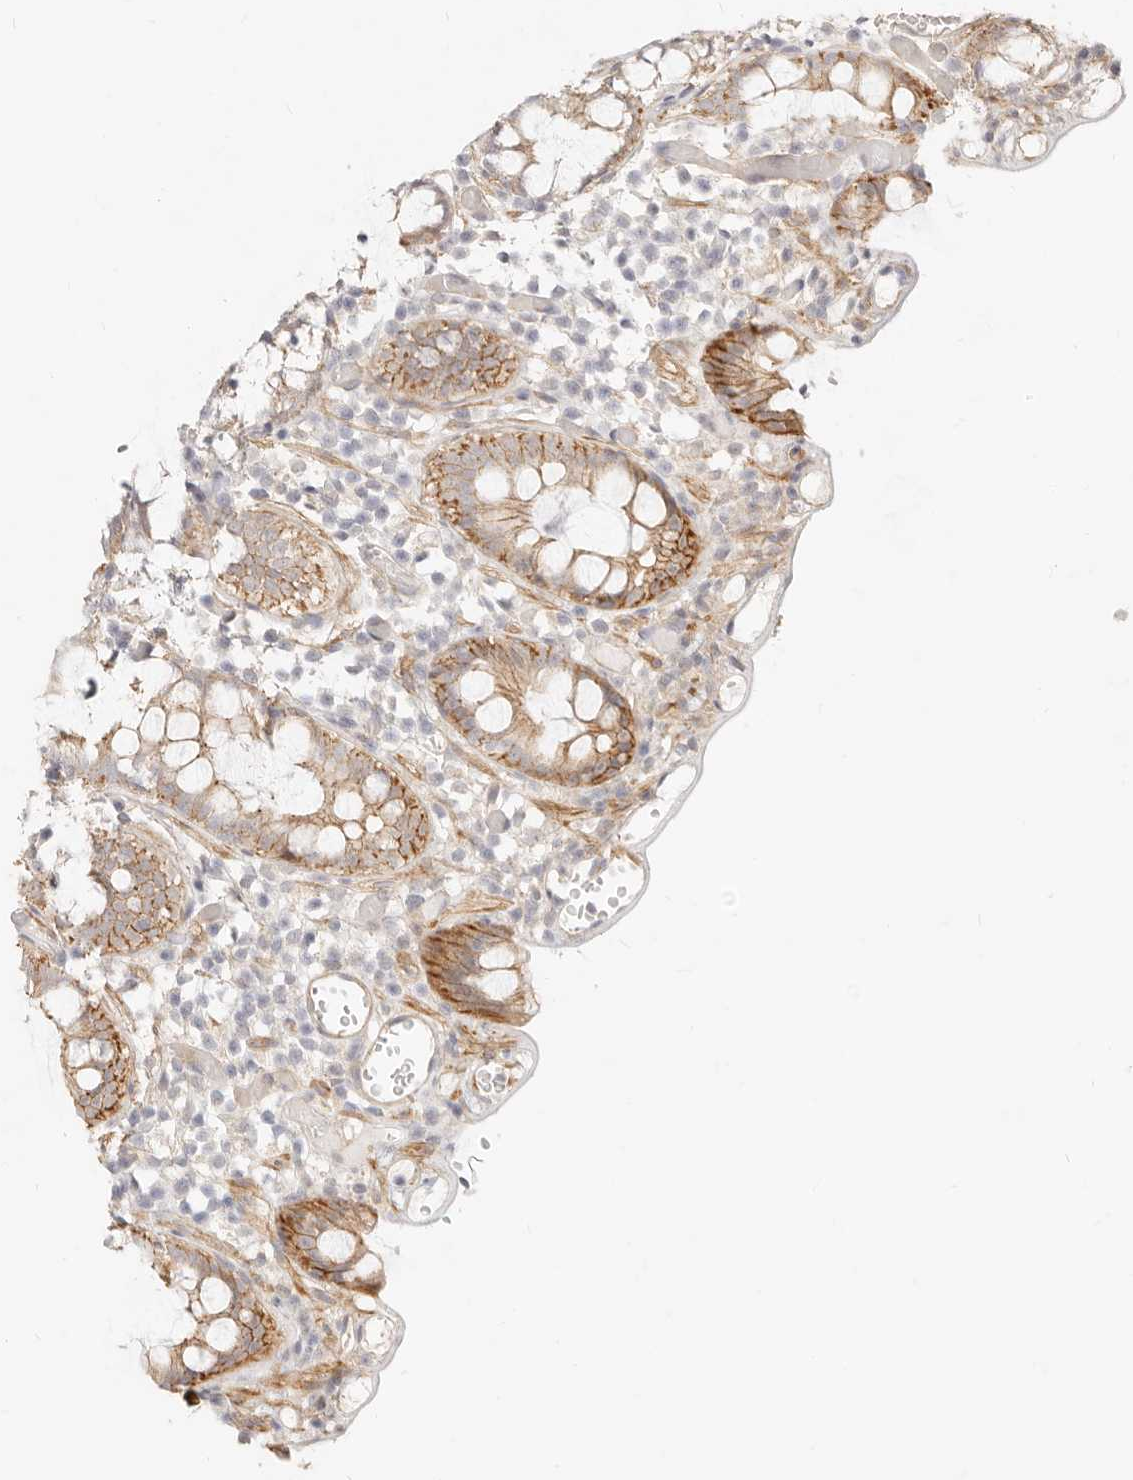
{"staining": {"intensity": "moderate", "quantity": ">75%", "location": "cytoplasmic/membranous"}, "tissue": "colon", "cell_type": "Endothelial cells", "image_type": "normal", "snomed": [{"axis": "morphology", "description": "Normal tissue, NOS"}, {"axis": "topography", "description": "Colon"}], "caption": "An immunohistochemistry micrograph of unremarkable tissue is shown. Protein staining in brown highlights moderate cytoplasmic/membranous positivity in colon within endothelial cells.", "gene": "UBXN10", "patient": {"sex": "male", "age": 14}}